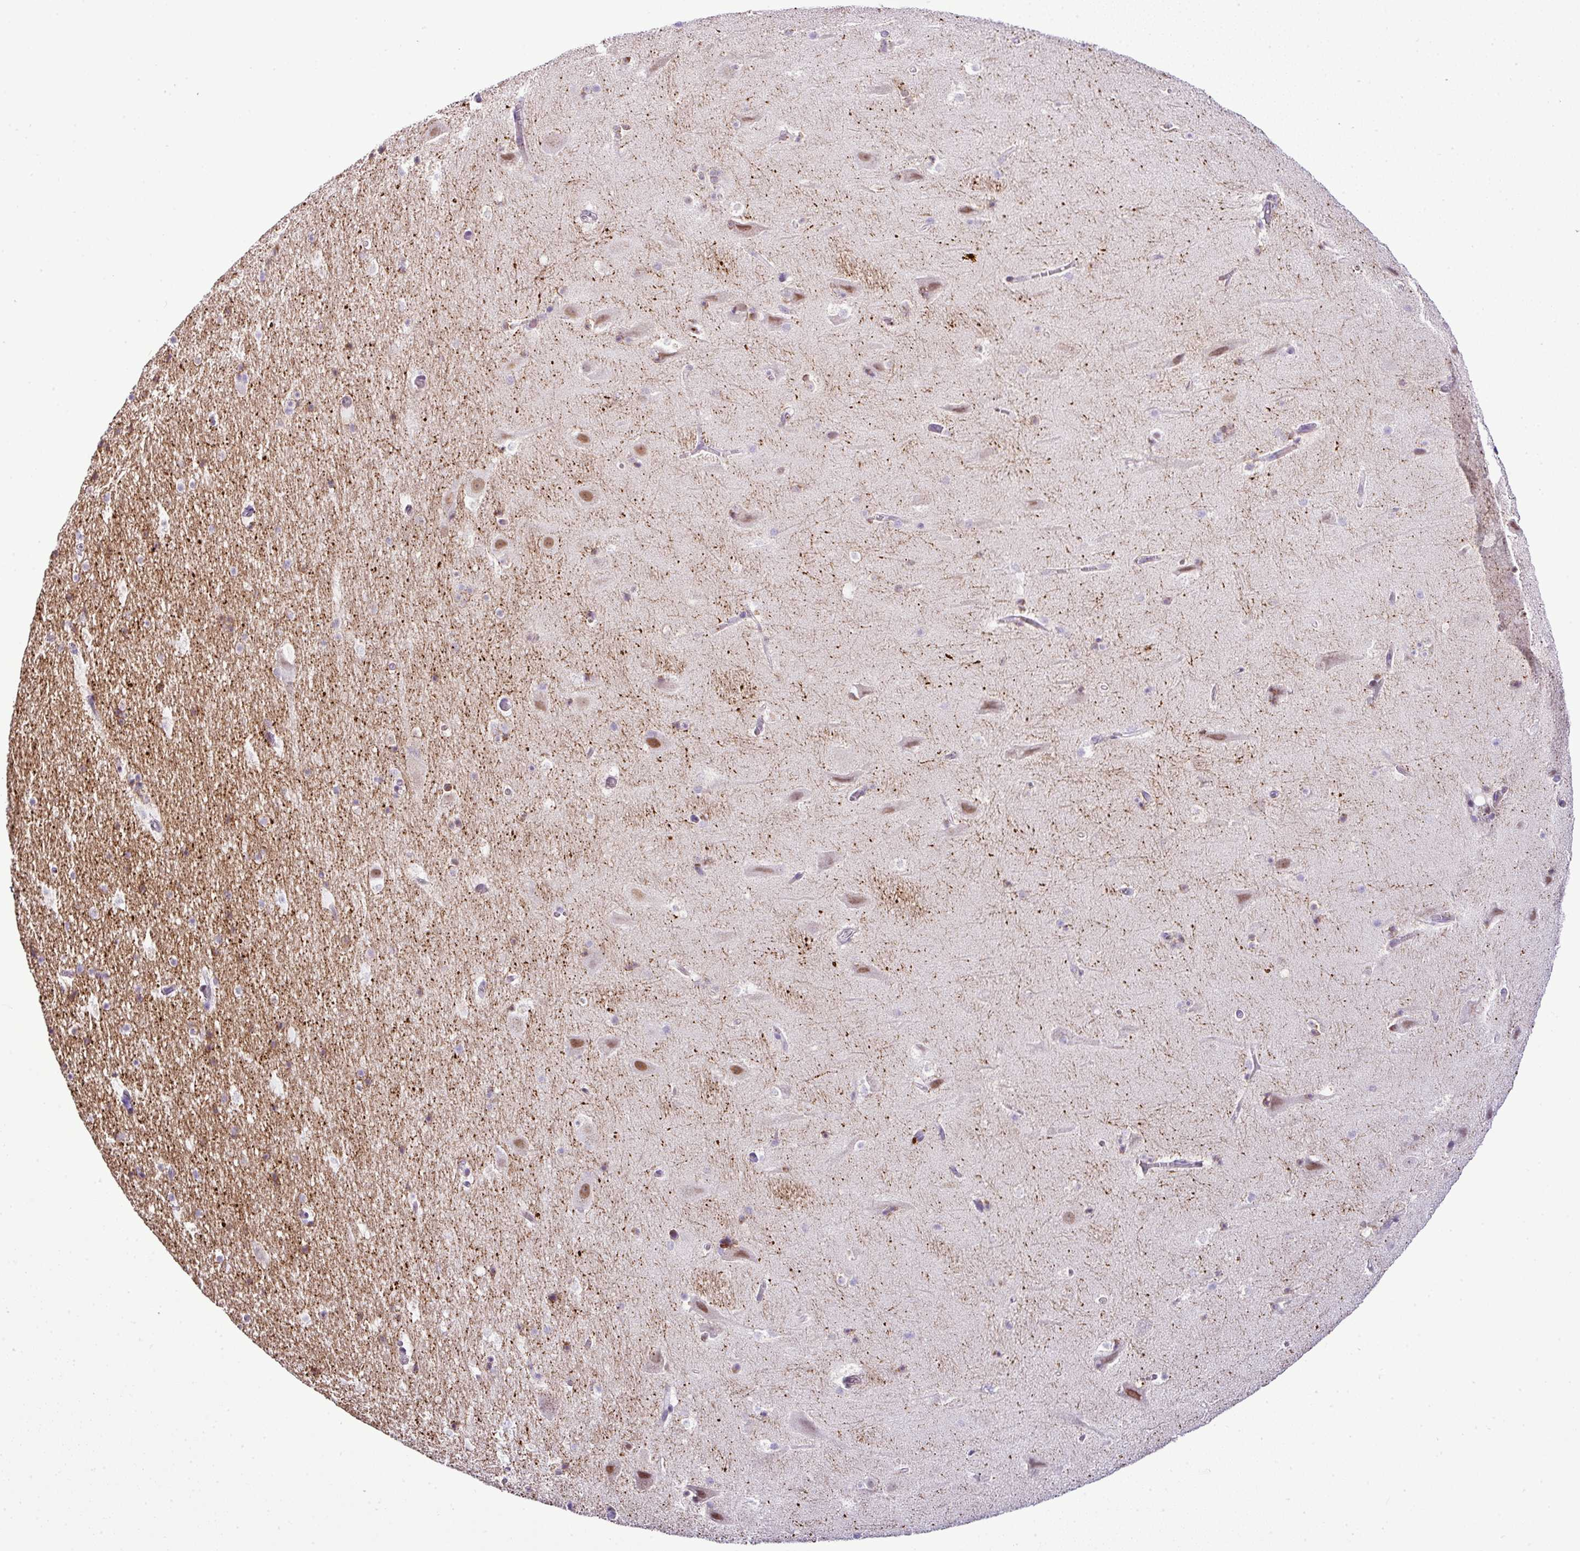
{"staining": {"intensity": "negative", "quantity": "none", "location": "none"}, "tissue": "hippocampus", "cell_type": "Glial cells", "image_type": "normal", "snomed": [{"axis": "morphology", "description": "Normal tissue, NOS"}, {"axis": "topography", "description": "Hippocampus"}], "caption": "Image shows no significant protein positivity in glial cells of normal hippocampus. Nuclei are stained in blue.", "gene": "CMTM5", "patient": {"sex": "male", "age": 37}}